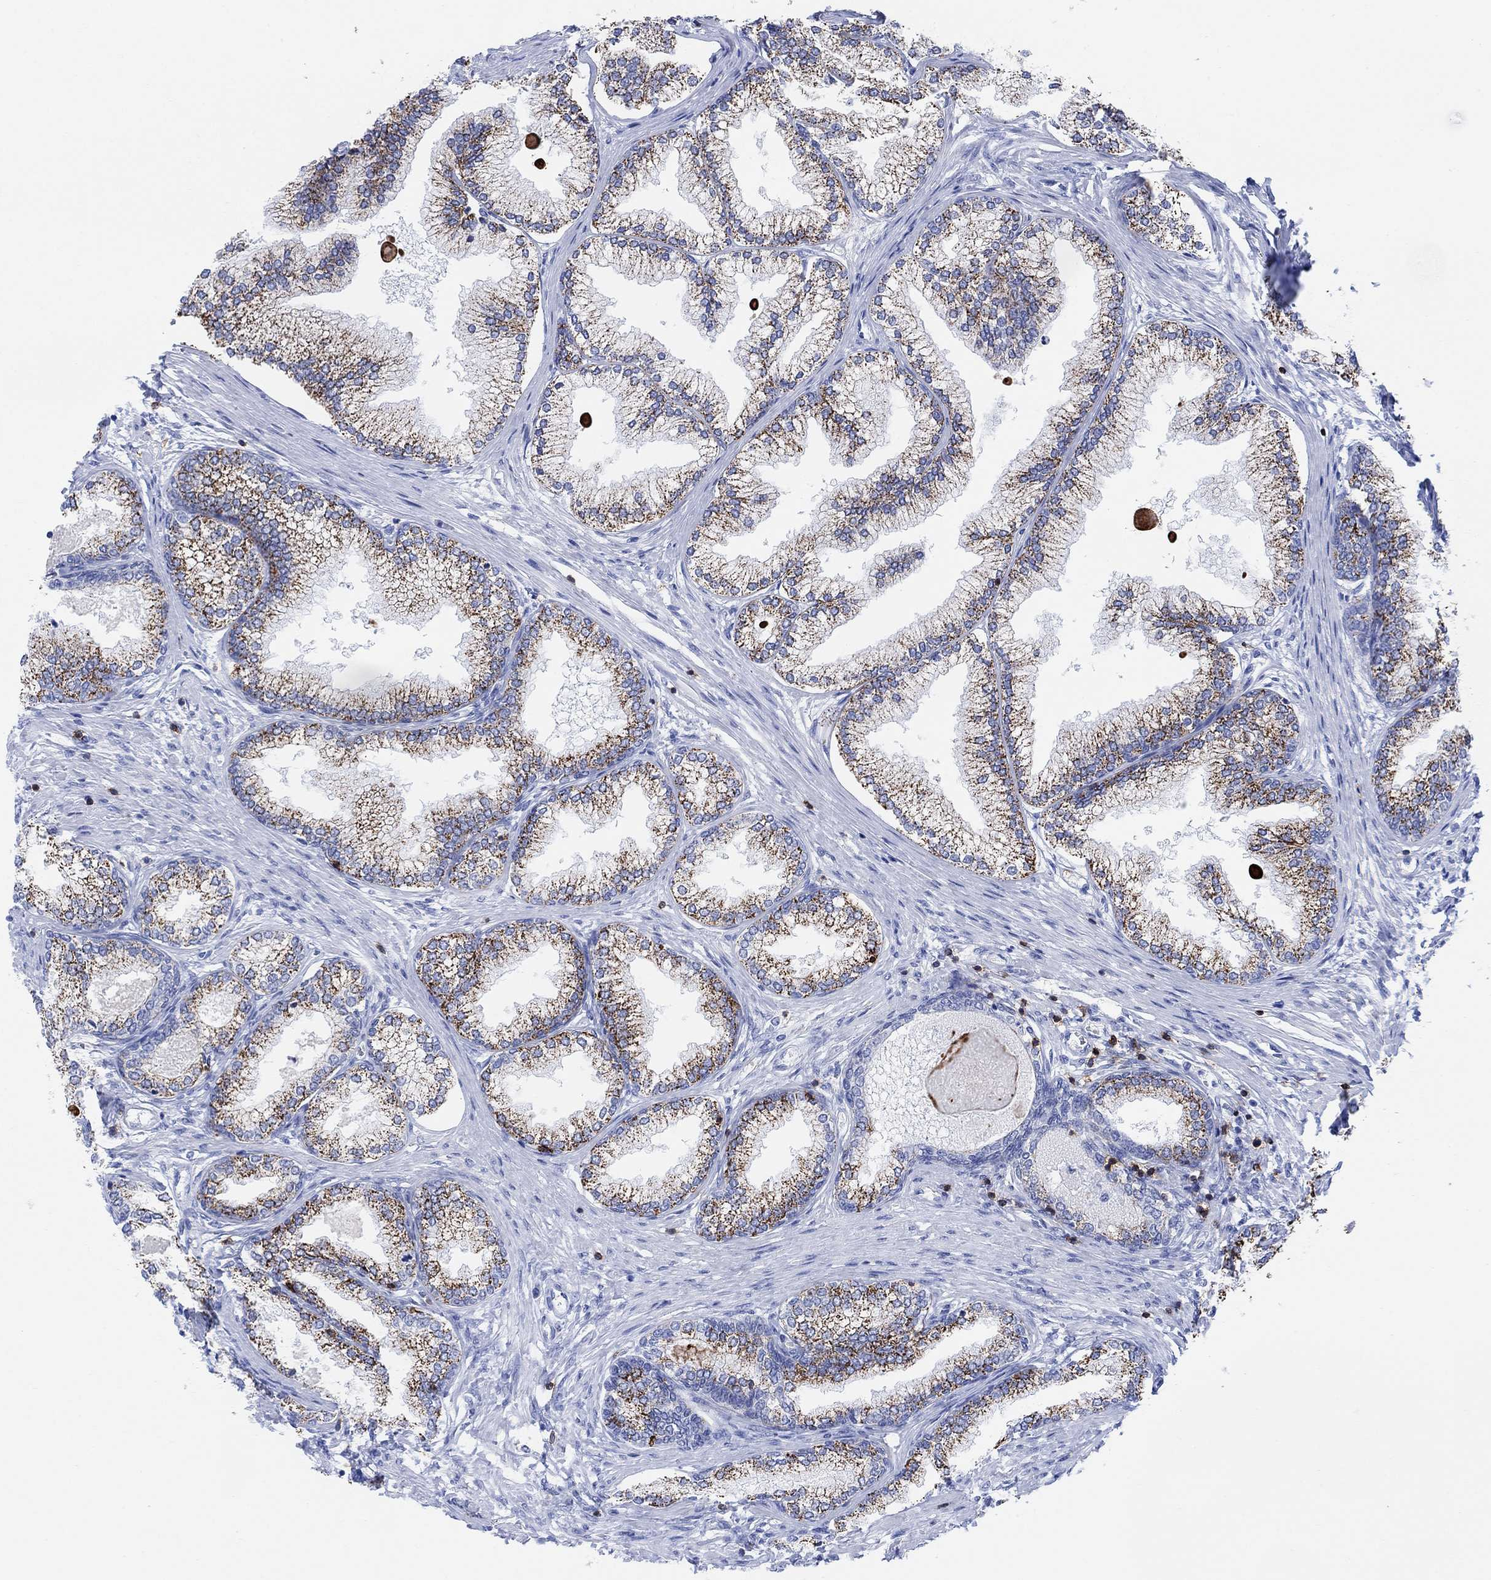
{"staining": {"intensity": "strong", "quantity": "25%-75%", "location": "cytoplasmic/membranous"}, "tissue": "prostate", "cell_type": "Glandular cells", "image_type": "normal", "snomed": [{"axis": "morphology", "description": "Normal tissue, NOS"}, {"axis": "topography", "description": "Prostate"}], "caption": "The image reveals immunohistochemical staining of benign prostate. There is strong cytoplasmic/membranous positivity is present in approximately 25%-75% of glandular cells.", "gene": "GPR65", "patient": {"sex": "male", "age": 72}}